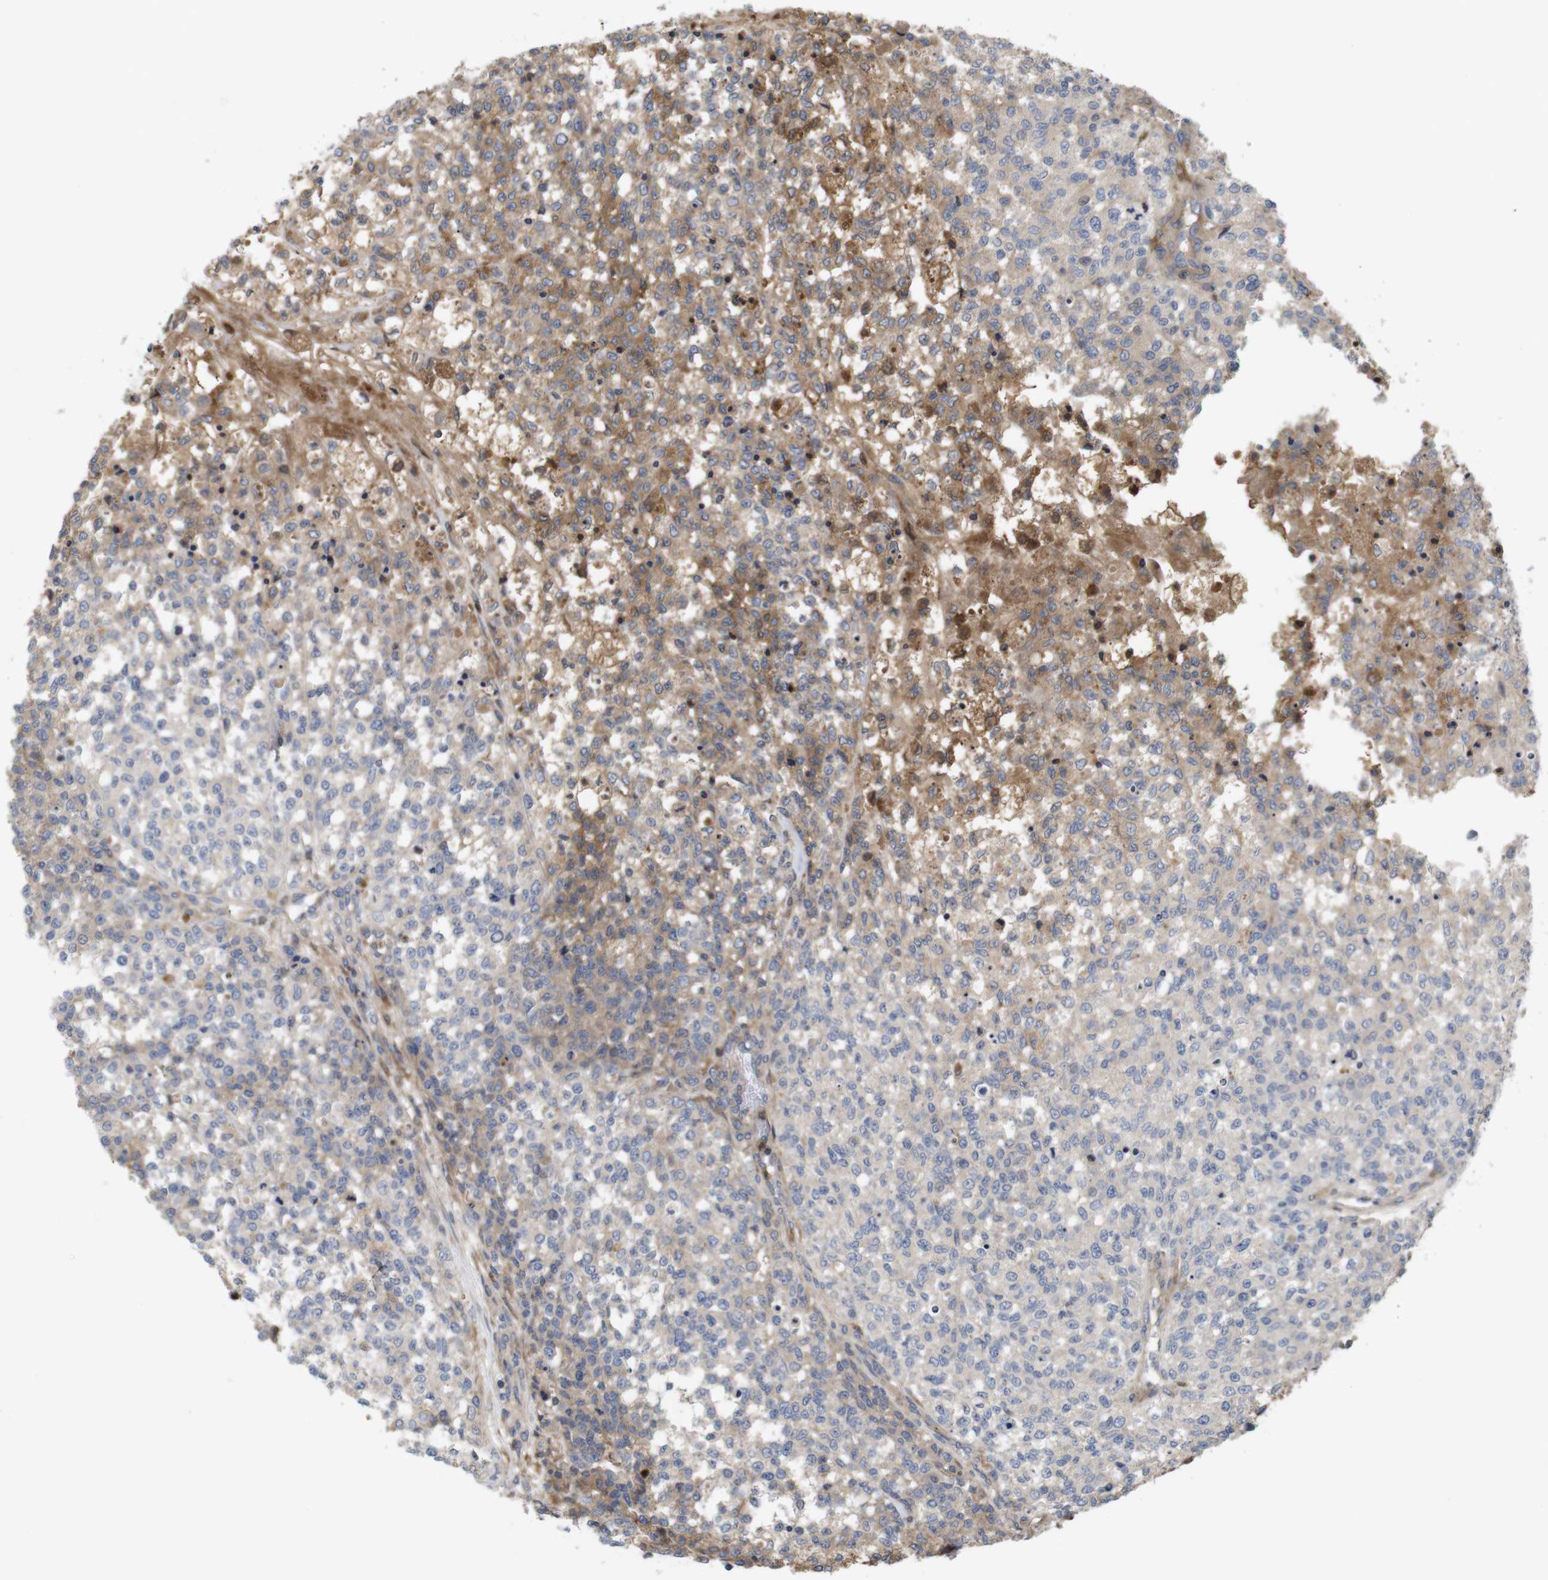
{"staining": {"intensity": "moderate", "quantity": "25%-75%", "location": "cytoplasmic/membranous"}, "tissue": "testis cancer", "cell_type": "Tumor cells", "image_type": "cancer", "snomed": [{"axis": "morphology", "description": "Seminoma, NOS"}, {"axis": "topography", "description": "Testis"}], "caption": "A histopathology image of seminoma (testis) stained for a protein exhibits moderate cytoplasmic/membranous brown staining in tumor cells. Nuclei are stained in blue.", "gene": "SPRY3", "patient": {"sex": "male", "age": 59}}